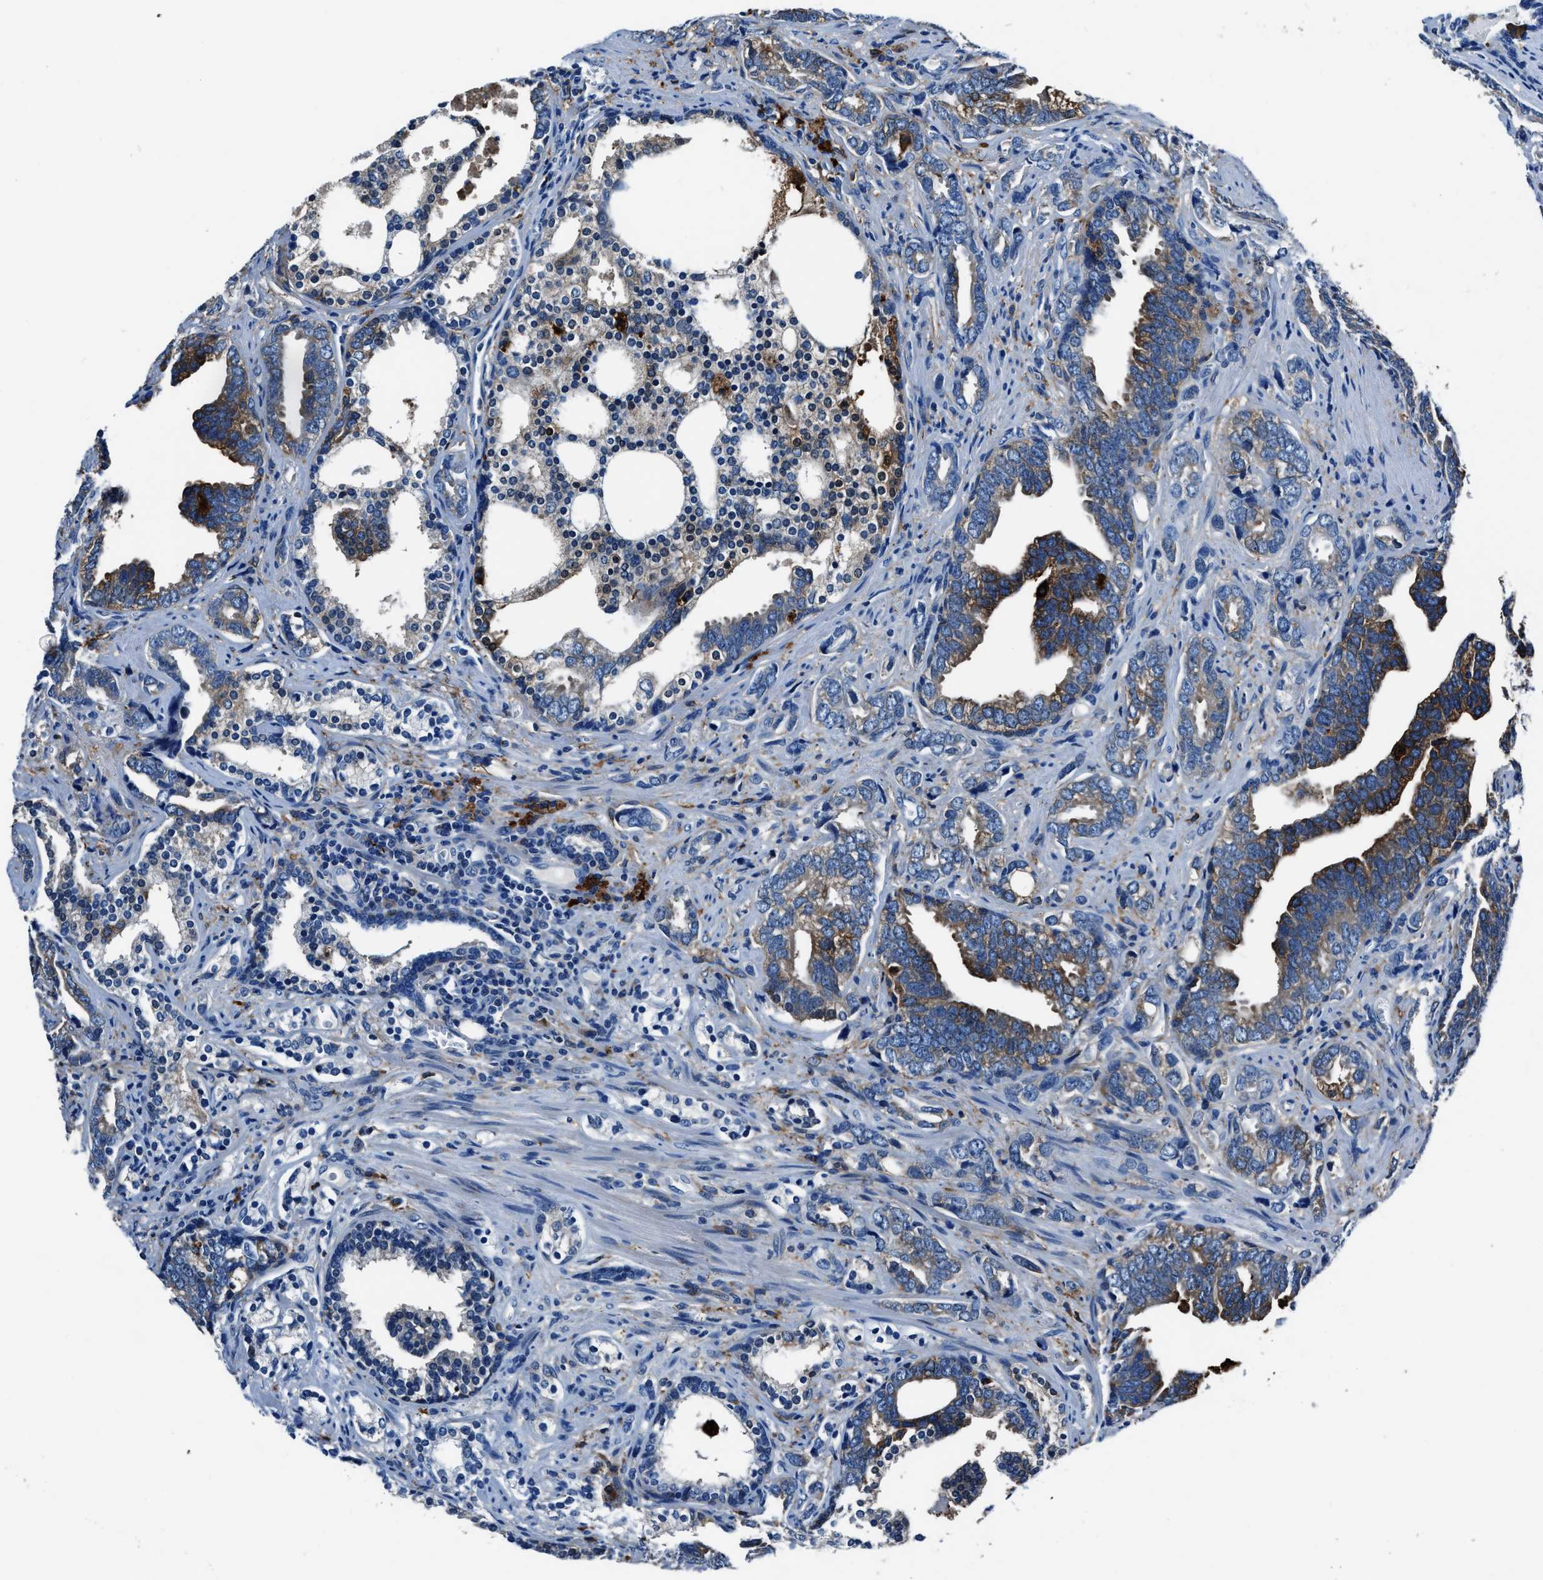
{"staining": {"intensity": "moderate", "quantity": "<25%", "location": "cytoplasmic/membranous"}, "tissue": "prostate cancer", "cell_type": "Tumor cells", "image_type": "cancer", "snomed": [{"axis": "morphology", "description": "Adenocarcinoma, Medium grade"}, {"axis": "topography", "description": "Prostate"}], "caption": "Prostate medium-grade adenocarcinoma stained with DAB (3,3'-diaminobenzidine) immunohistochemistry (IHC) reveals low levels of moderate cytoplasmic/membranous expression in about <25% of tumor cells.", "gene": "FTL", "patient": {"sex": "male", "age": 67}}